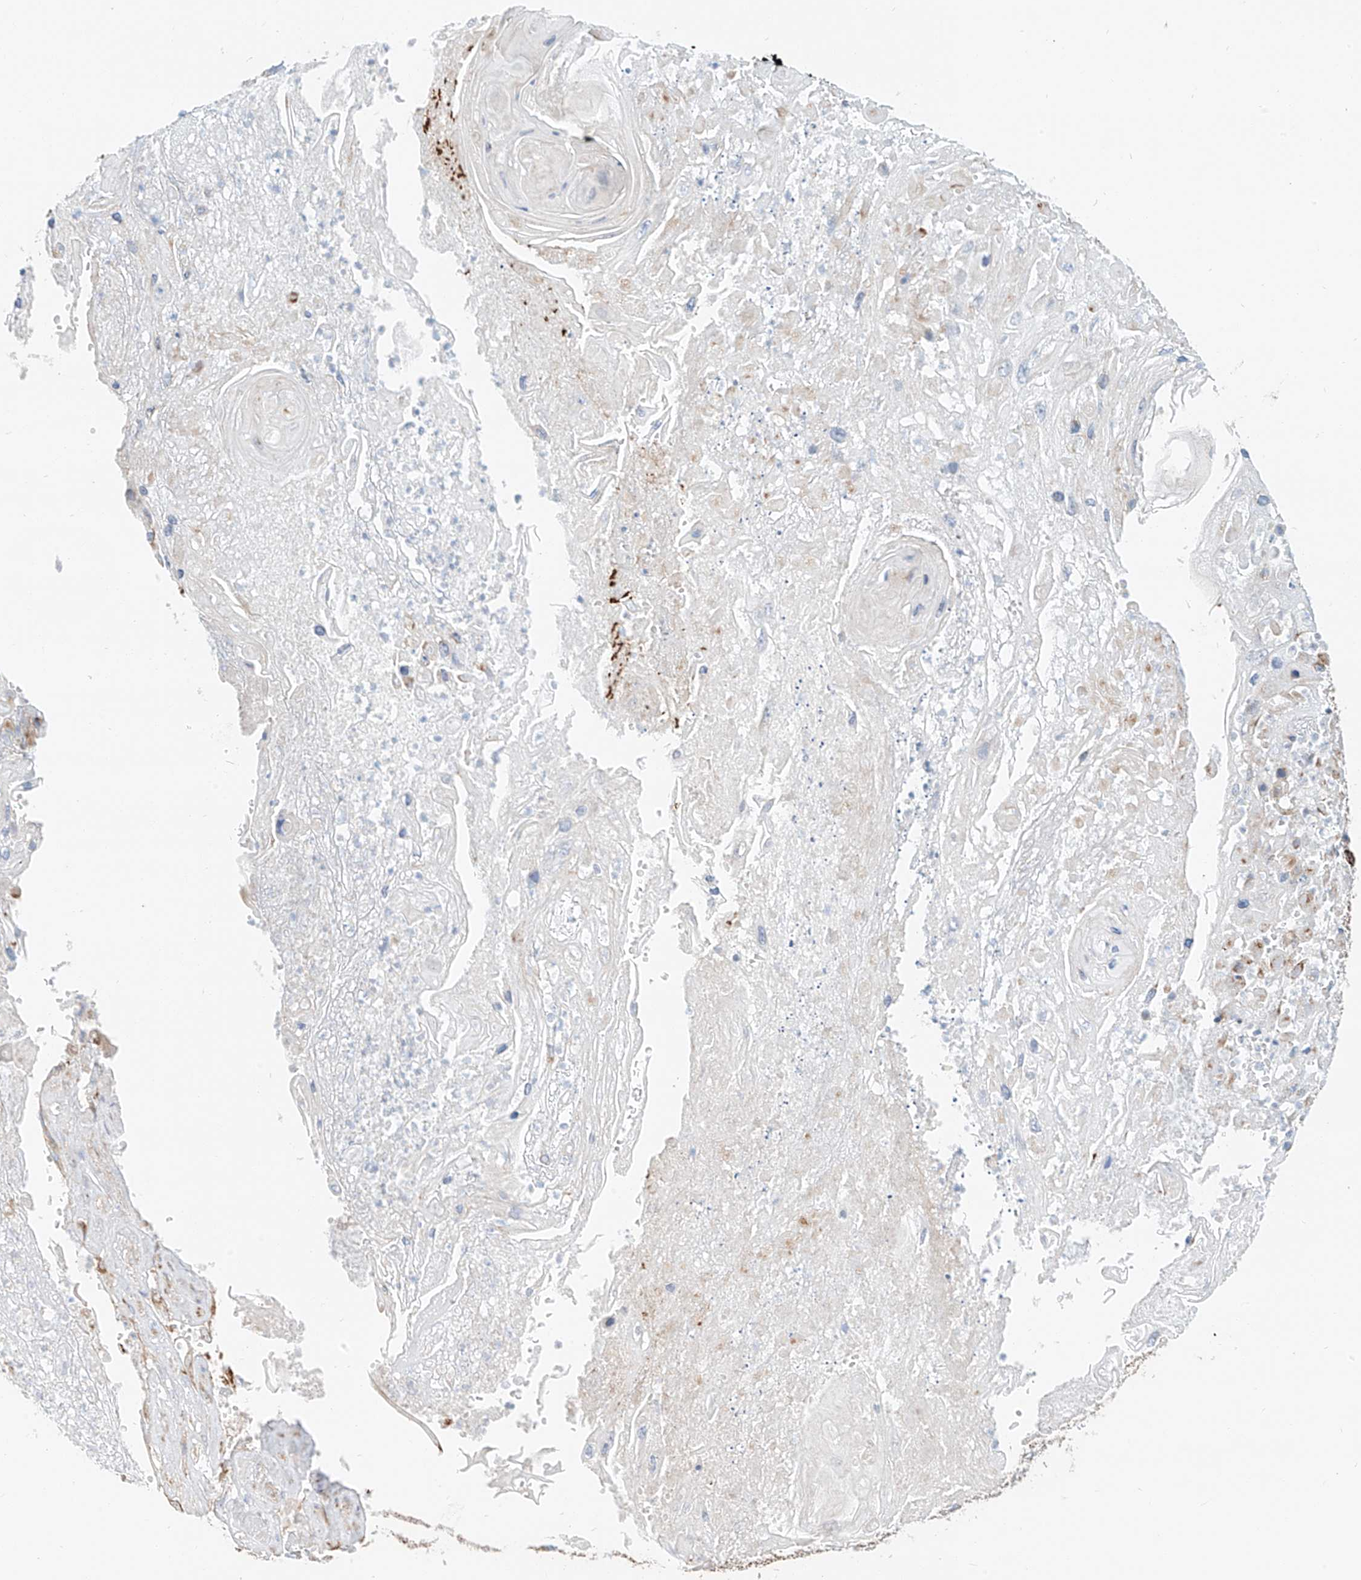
{"staining": {"intensity": "negative", "quantity": "none", "location": "none"}, "tissue": "skin cancer", "cell_type": "Tumor cells", "image_type": "cancer", "snomed": [{"axis": "morphology", "description": "Squamous cell carcinoma, NOS"}, {"axis": "topography", "description": "Skin"}], "caption": "A micrograph of human skin squamous cell carcinoma is negative for staining in tumor cells.", "gene": "SLC35F6", "patient": {"sex": "male", "age": 55}}